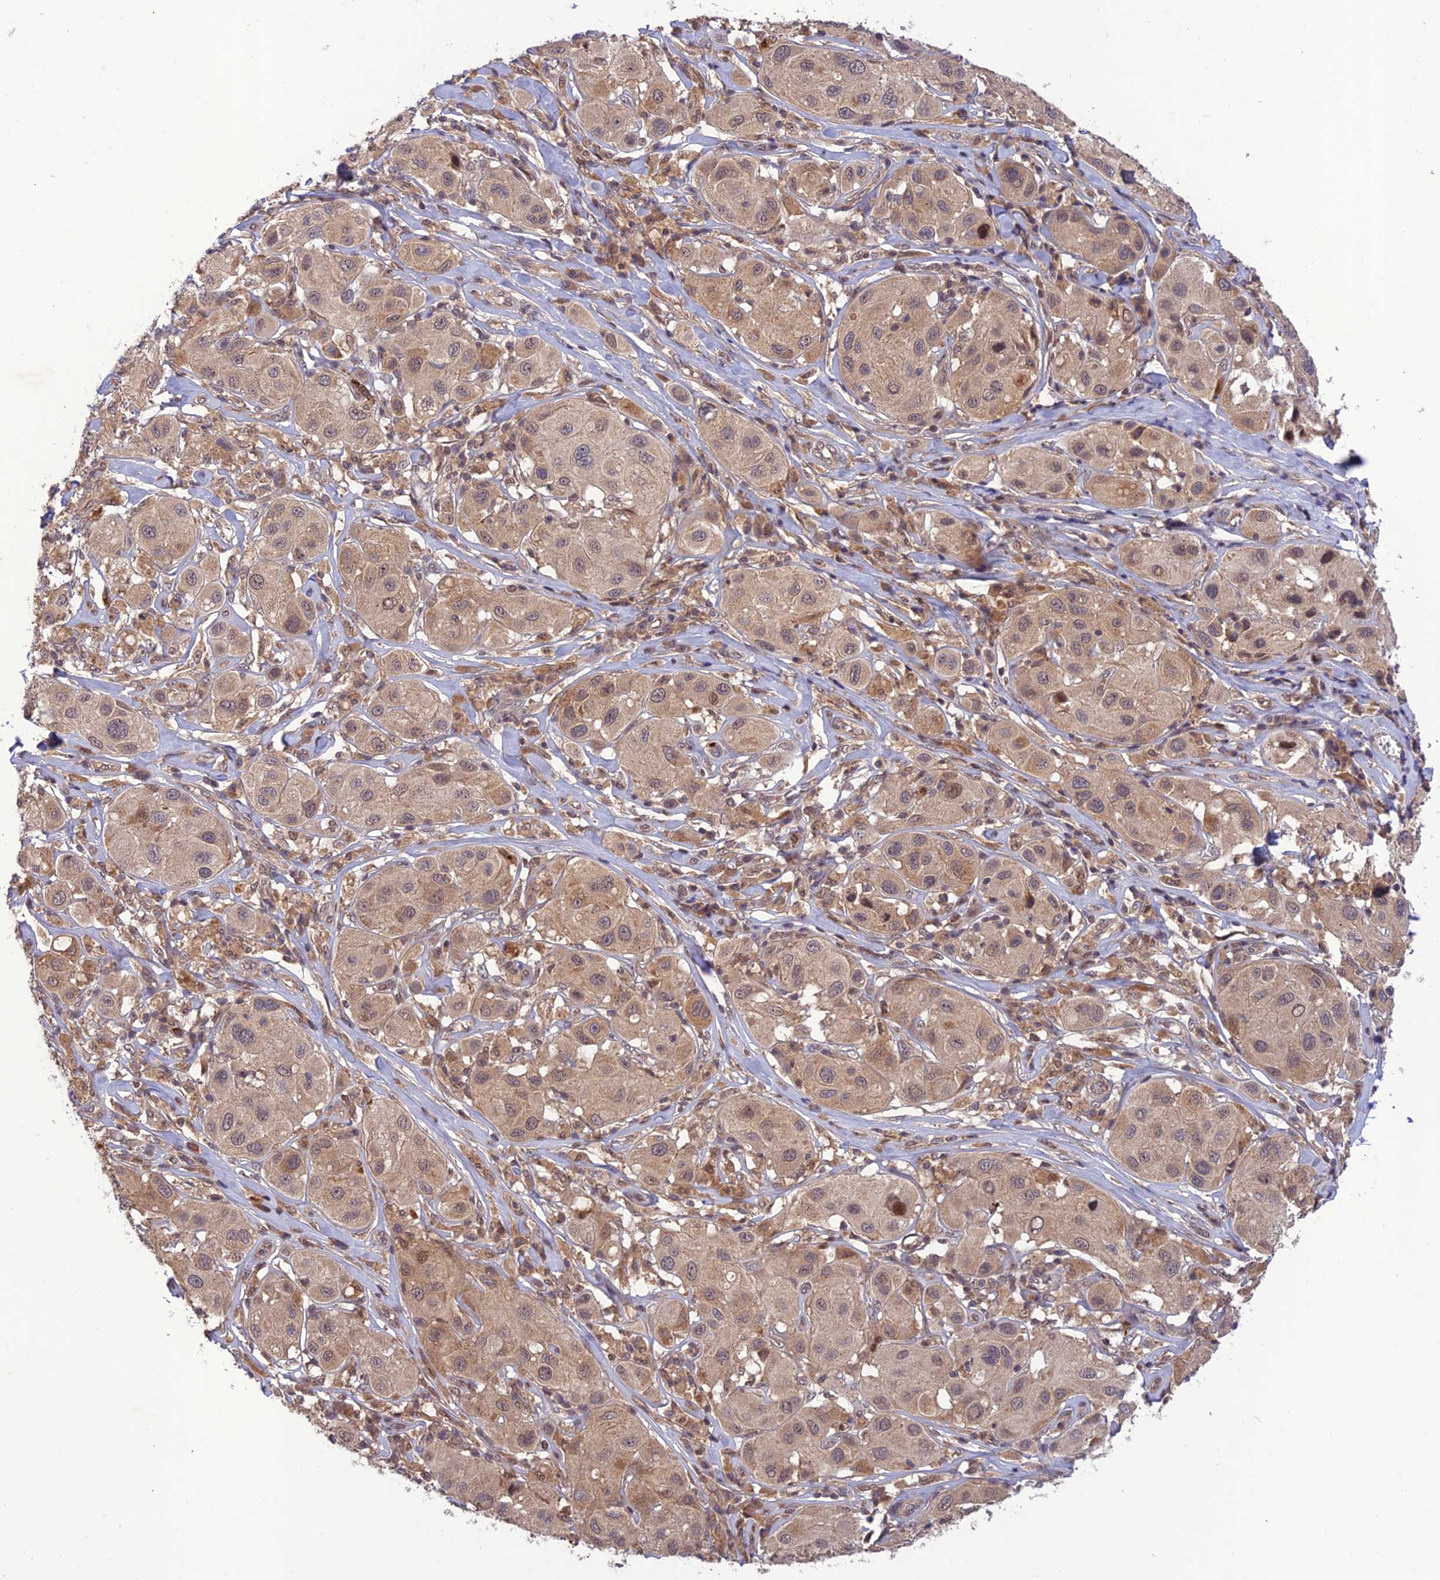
{"staining": {"intensity": "weak", "quantity": ">75%", "location": "cytoplasmic/membranous"}, "tissue": "melanoma", "cell_type": "Tumor cells", "image_type": "cancer", "snomed": [{"axis": "morphology", "description": "Malignant melanoma, Metastatic site"}, {"axis": "topography", "description": "Skin"}], "caption": "Melanoma stained with a protein marker exhibits weak staining in tumor cells.", "gene": "REV1", "patient": {"sex": "male", "age": 41}}